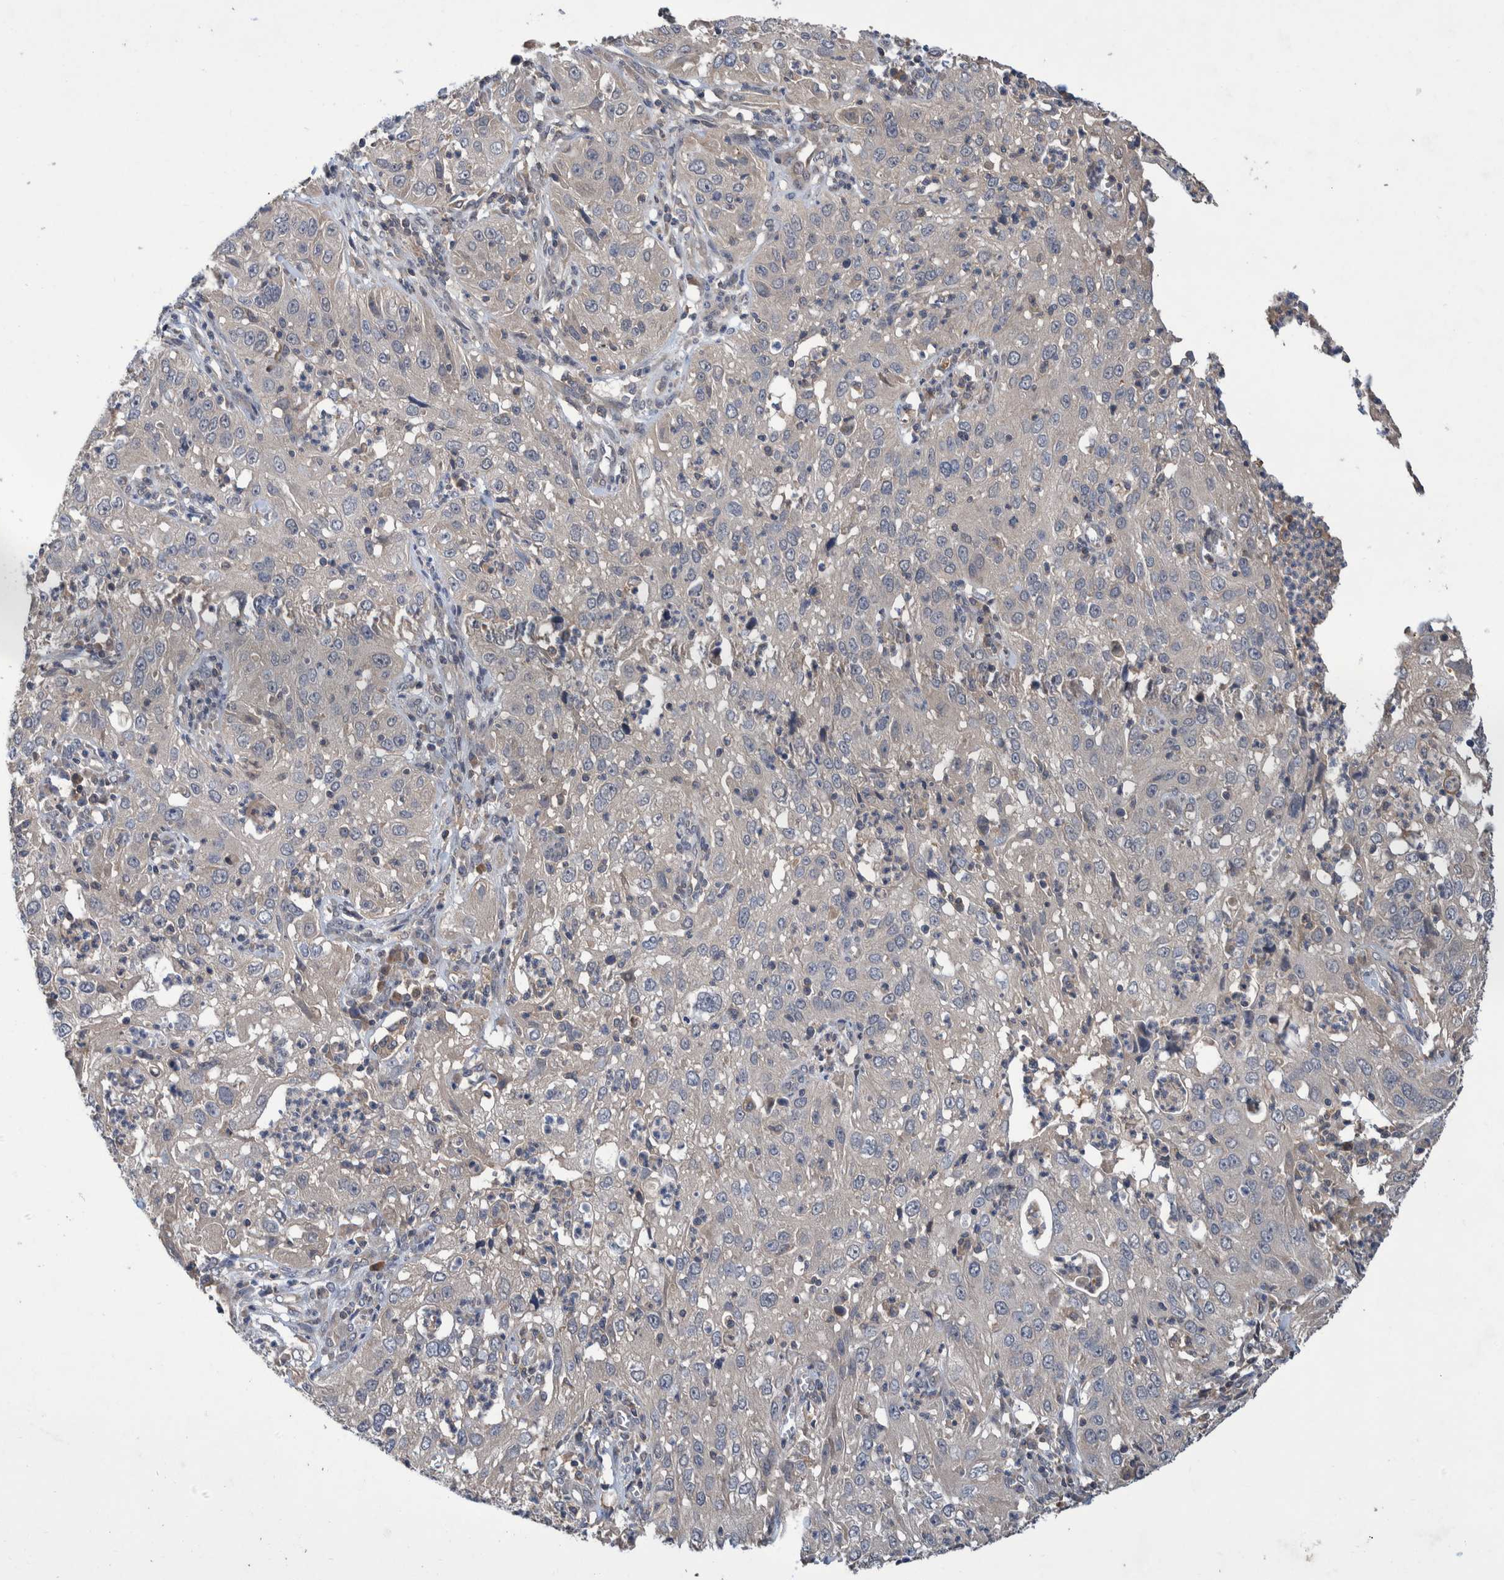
{"staining": {"intensity": "negative", "quantity": "none", "location": "none"}, "tissue": "cervical cancer", "cell_type": "Tumor cells", "image_type": "cancer", "snomed": [{"axis": "morphology", "description": "Squamous cell carcinoma, NOS"}, {"axis": "topography", "description": "Cervix"}], "caption": "This is an IHC photomicrograph of human cervical cancer (squamous cell carcinoma). There is no expression in tumor cells.", "gene": "PLPBP", "patient": {"sex": "female", "age": 32}}